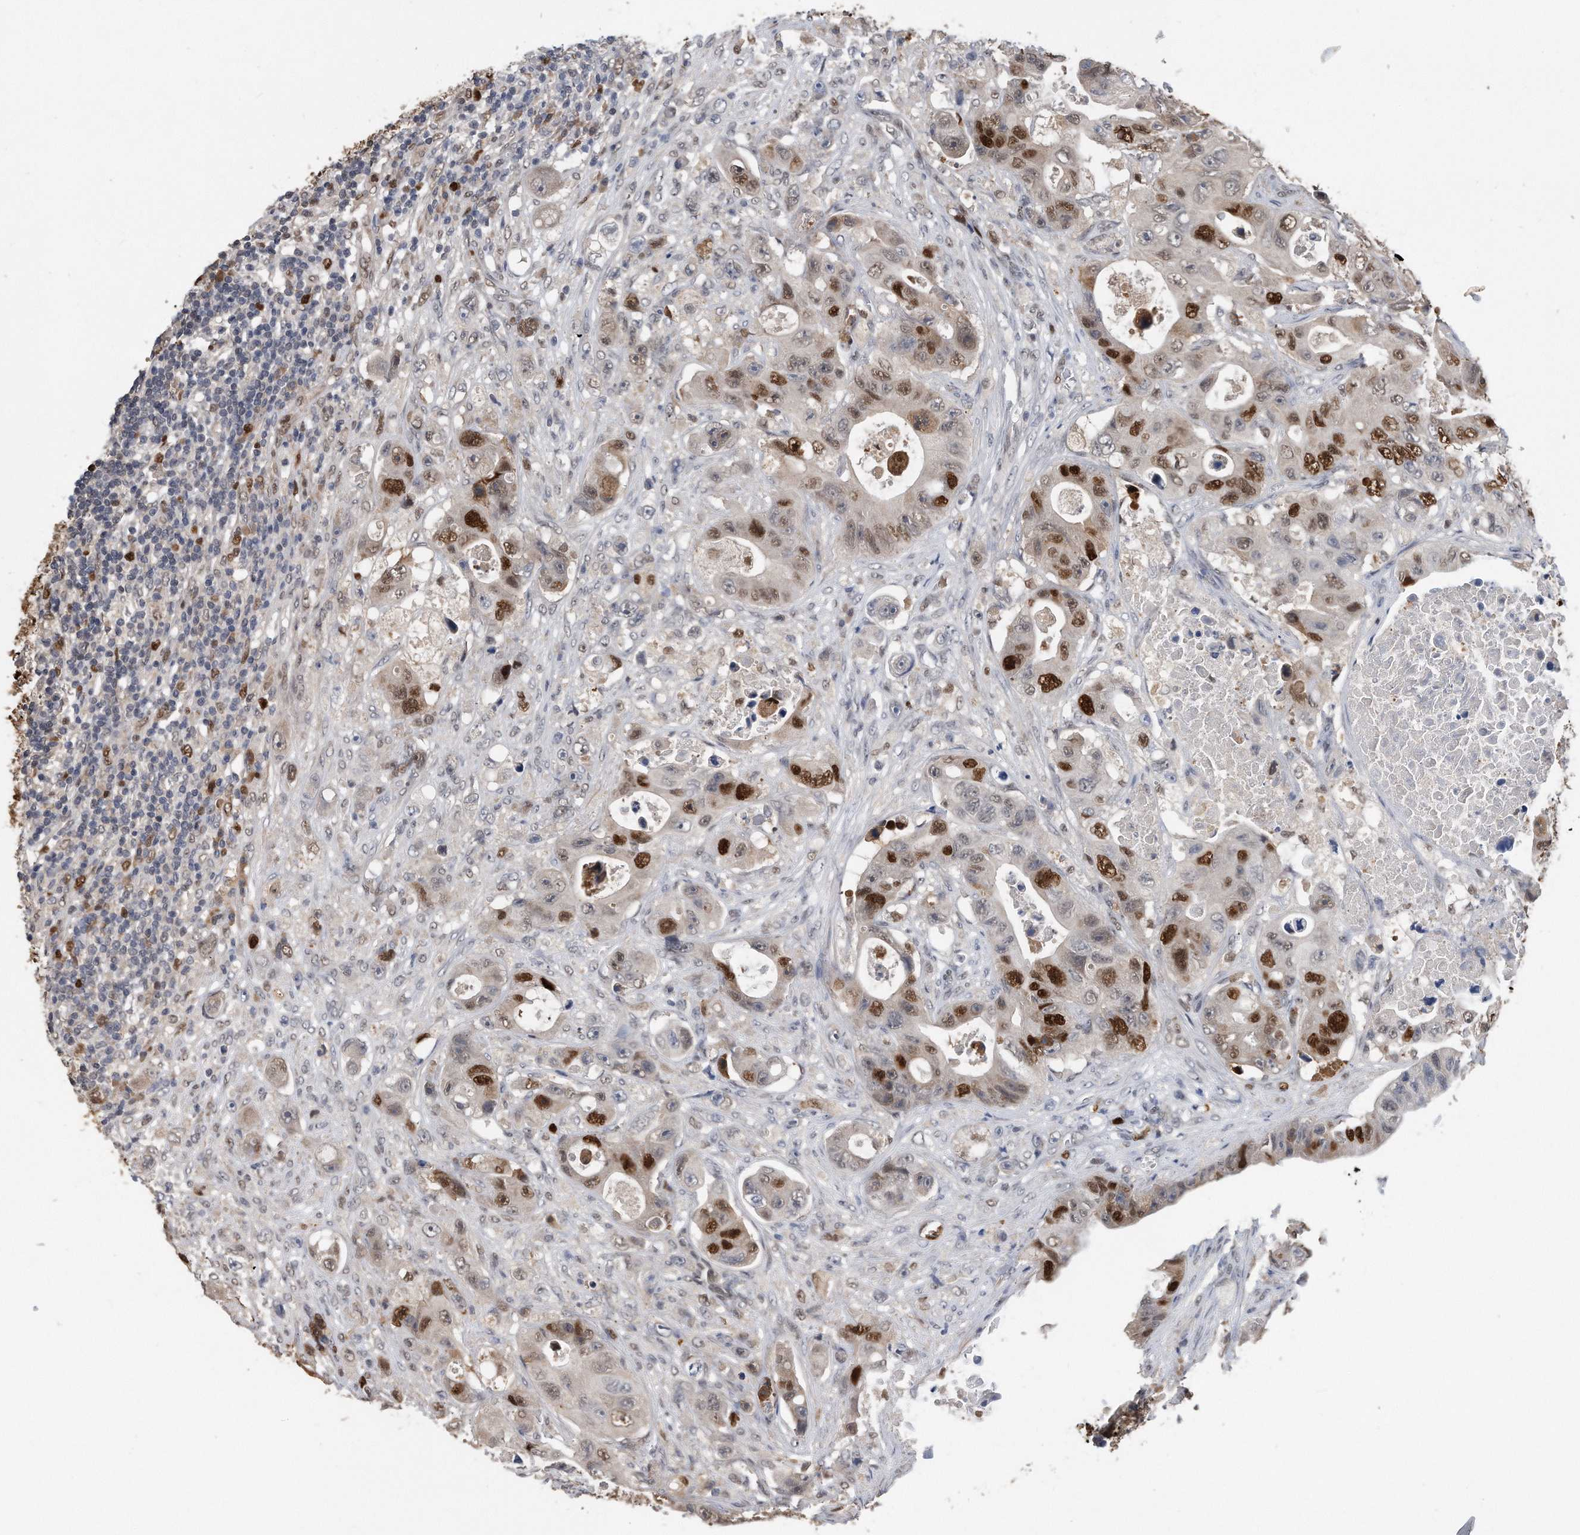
{"staining": {"intensity": "strong", "quantity": "25%-75%", "location": "nuclear"}, "tissue": "colorectal cancer", "cell_type": "Tumor cells", "image_type": "cancer", "snomed": [{"axis": "morphology", "description": "Adenocarcinoma, NOS"}, {"axis": "topography", "description": "Colon"}], "caption": "IHC (DAB) staining of human colorectal adenocarcinoma demonstrates strong nuclear protein expression in approximately 25%-75% of tumor cells. Immunohistochemistry (ihc) stains the protein in brown and the nuclei are stained blue.", "gene": "PCNA", "patient": {"sex": "female", "age": 46}}